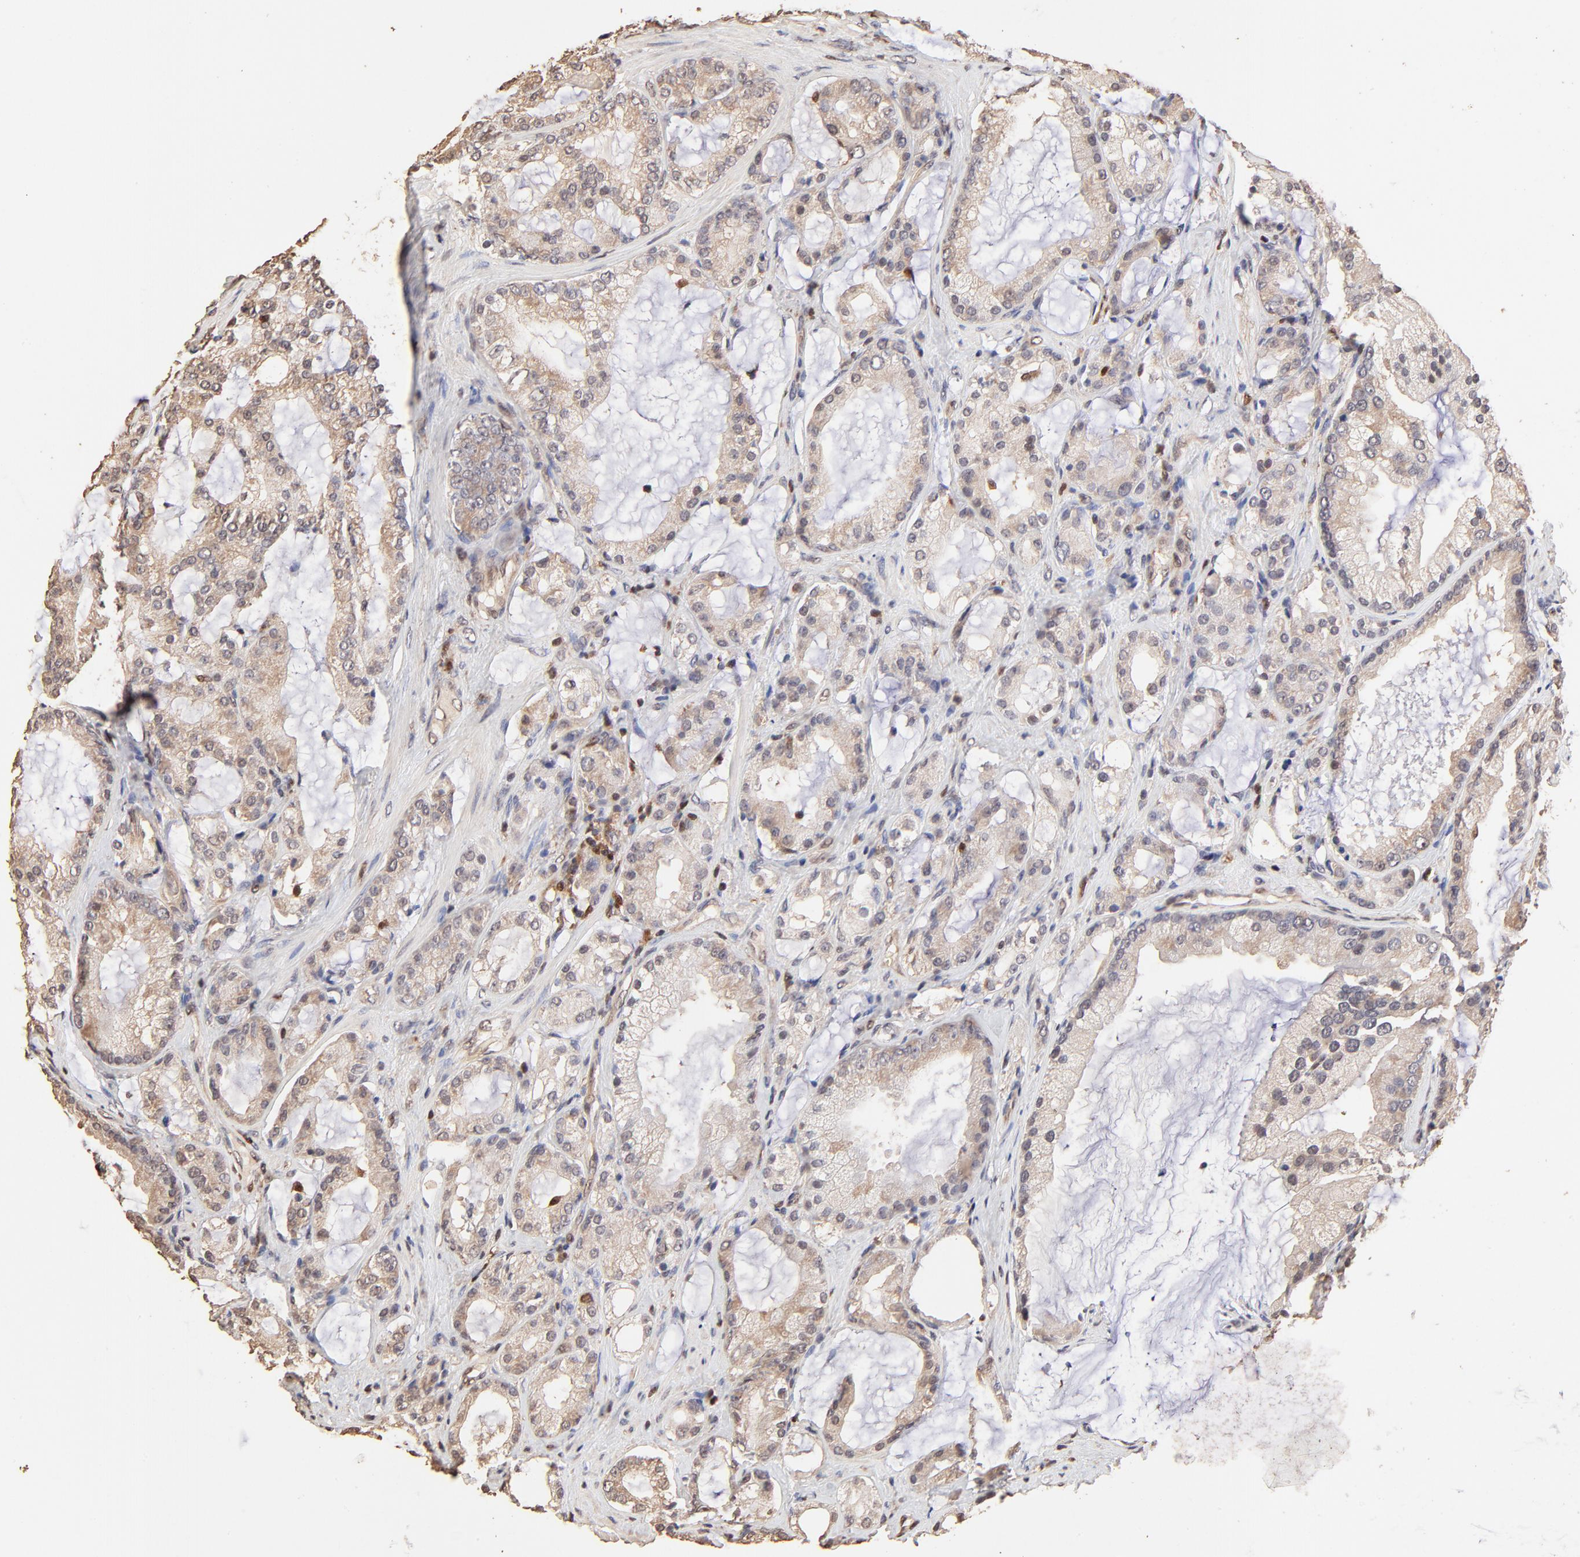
{"staining": {"intensity": "weak", "quantity": "25%-75%", "location": "cytoplasmic/membranous"}, "tissue": "prostate cancer", "cell_type": "Tumor cells", "image_type": "cancer", "snomed": [{"axis": "morphology", "description": "Adenocarcinoma, Medium grade"}, {"axis": "topography", "description": "Prostate"}], "caption": "Protein analysis of prostate cancer tissue exhibits weak cytoplasmic/membranous positivity in approximately 25%-75% of tumor cells.", "gene": "CASP1", "patient": {"sex": "male", "age": 70}}